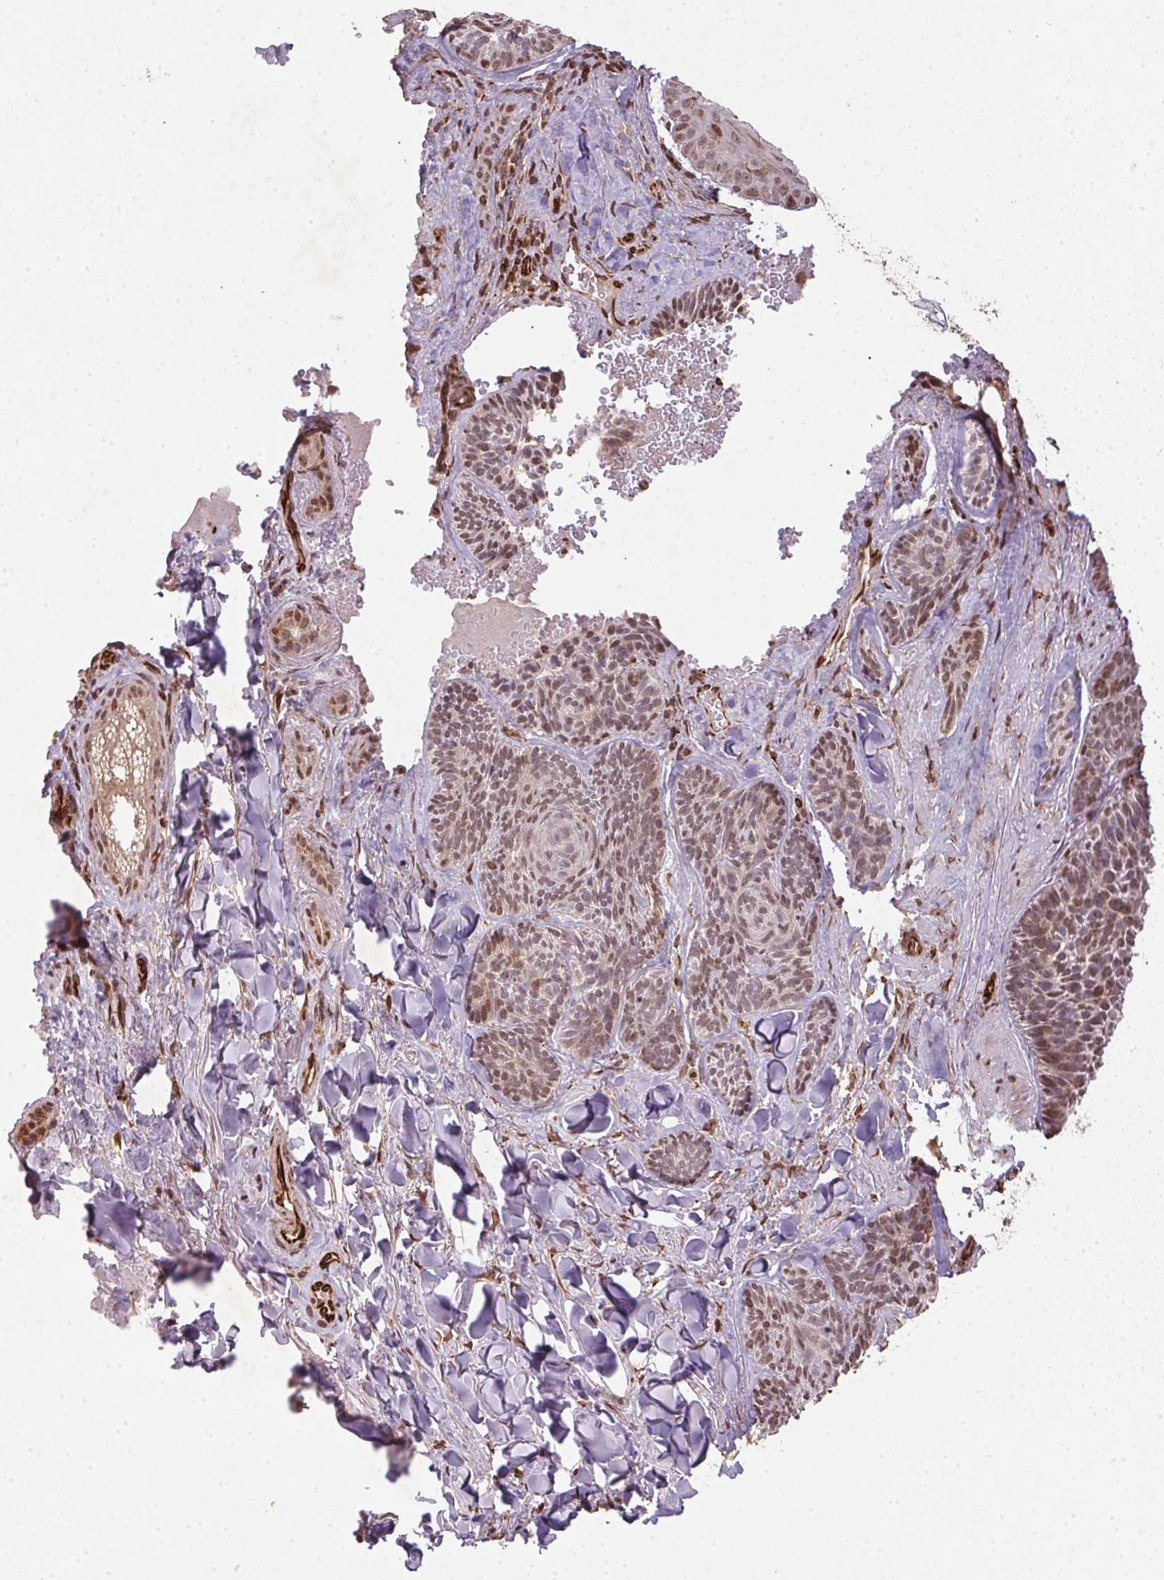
{"staining": {"intensity": "weak", "quantity": ">75%", "location": "cytoplasmic/membranous"}, "tissue": "skin cancer", "cell_type": "Tumor cells", "image_type": "cancer", "snomed": [{"axis": "morphology", "description": "Basal cell carcinoma"}, {"axis": "topography", "description": "Skin"}], "caption": "Immunohistochemical staining of human skin cancer (basal cell carcinoma) demonstrates low levels of weak cytoplasmic/membranous protein expression in about >75% of tumor cells.", "gene": "SPRED2", "patient": {"sex": "male", "age": 81}}